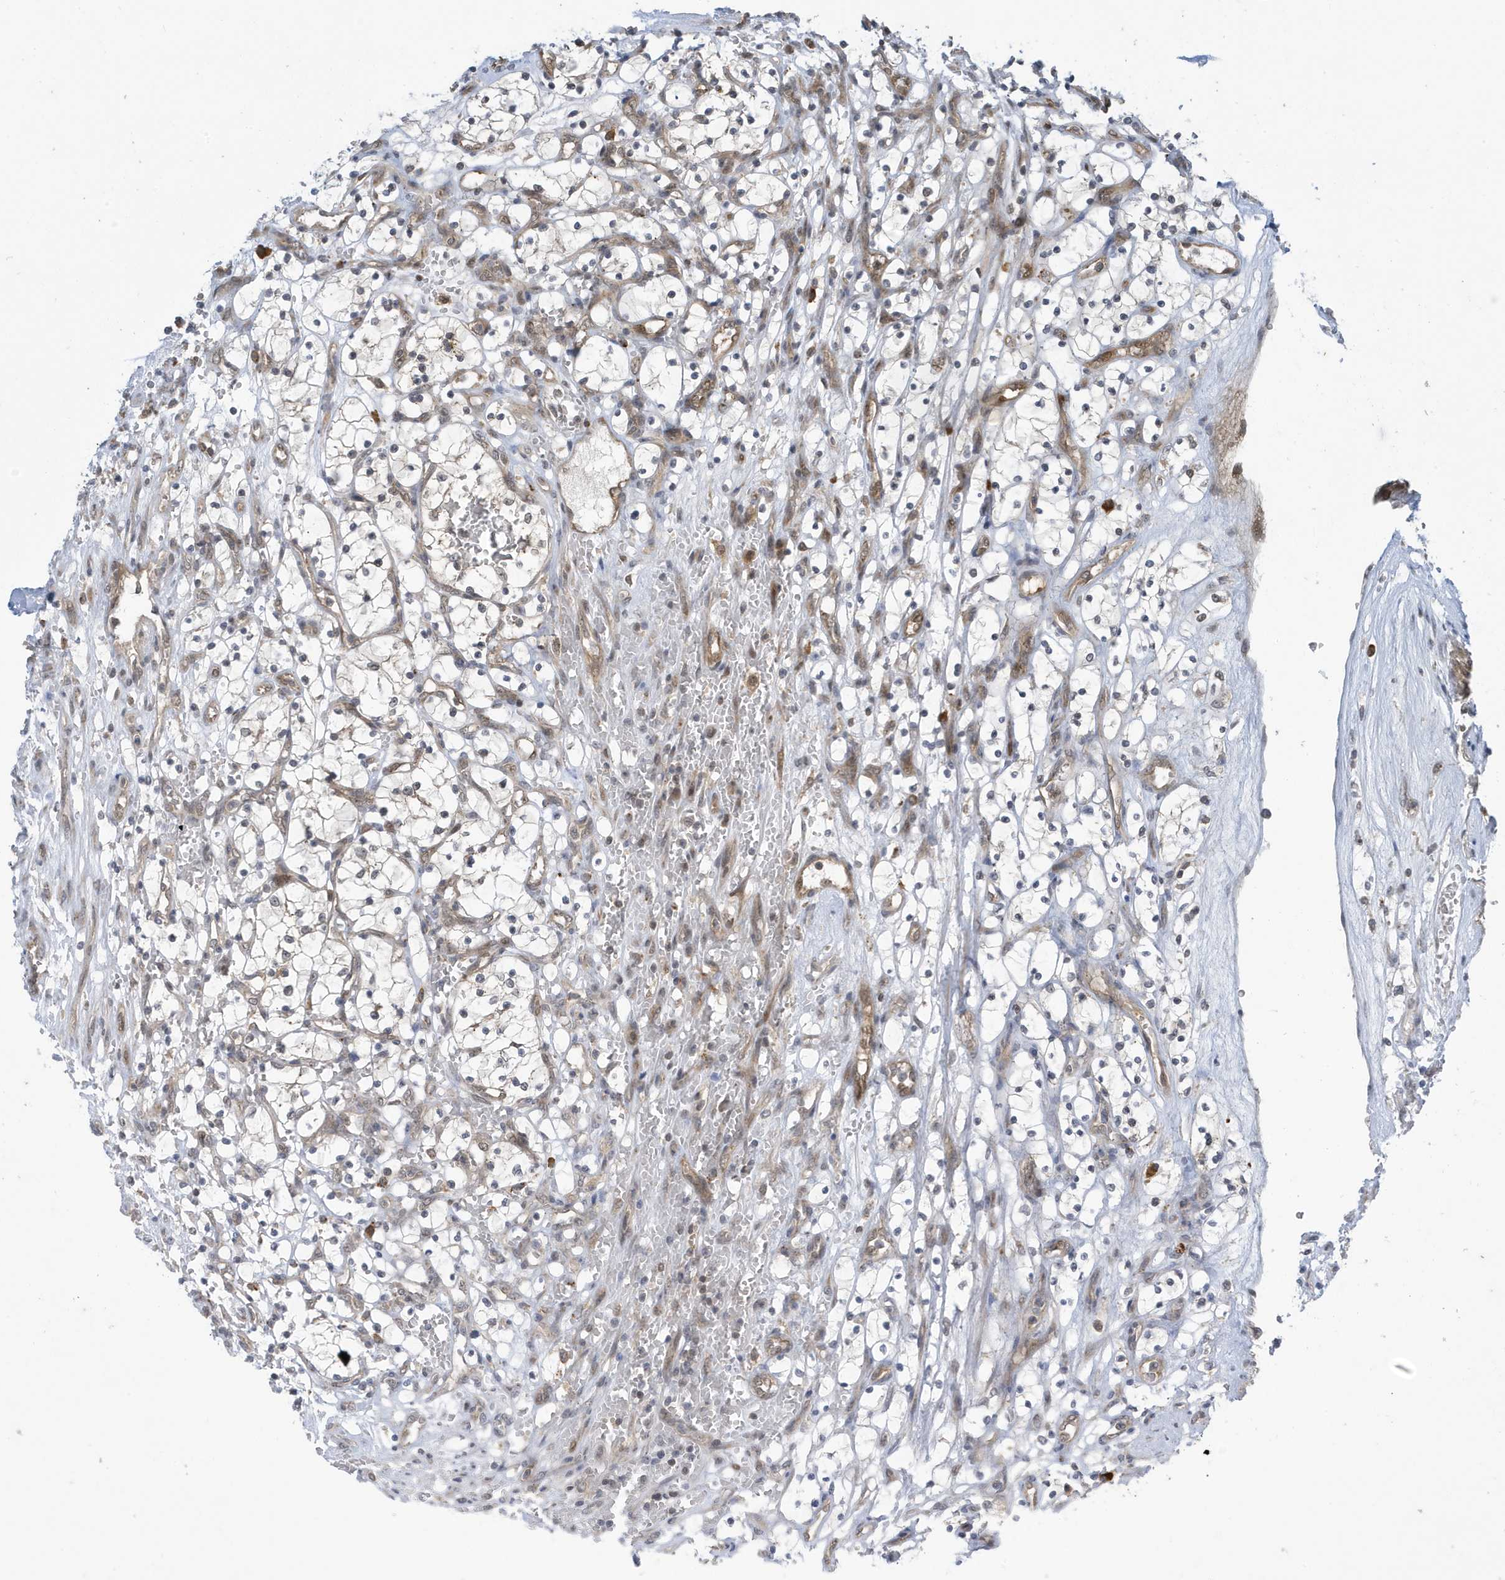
{"staining": {"intensity": "negative", "quantity": "none", "location": "none"}, "tissue": "renal cancer", "cell_type": "Tumor cells", "image_type": "cancer", "snomed": [{"axis": "morphology", "description": "Adenocarcinoma, NOS"}, {"axis": "topography", "description": "Kidney"}], "caption": "Renal cancer (adenocarcinoma) was stained to show a protein in brown. There is no significant positivity in tumor cells.", "gene": "NCOA7", "patient": {"sex": "female", "age": 69}}